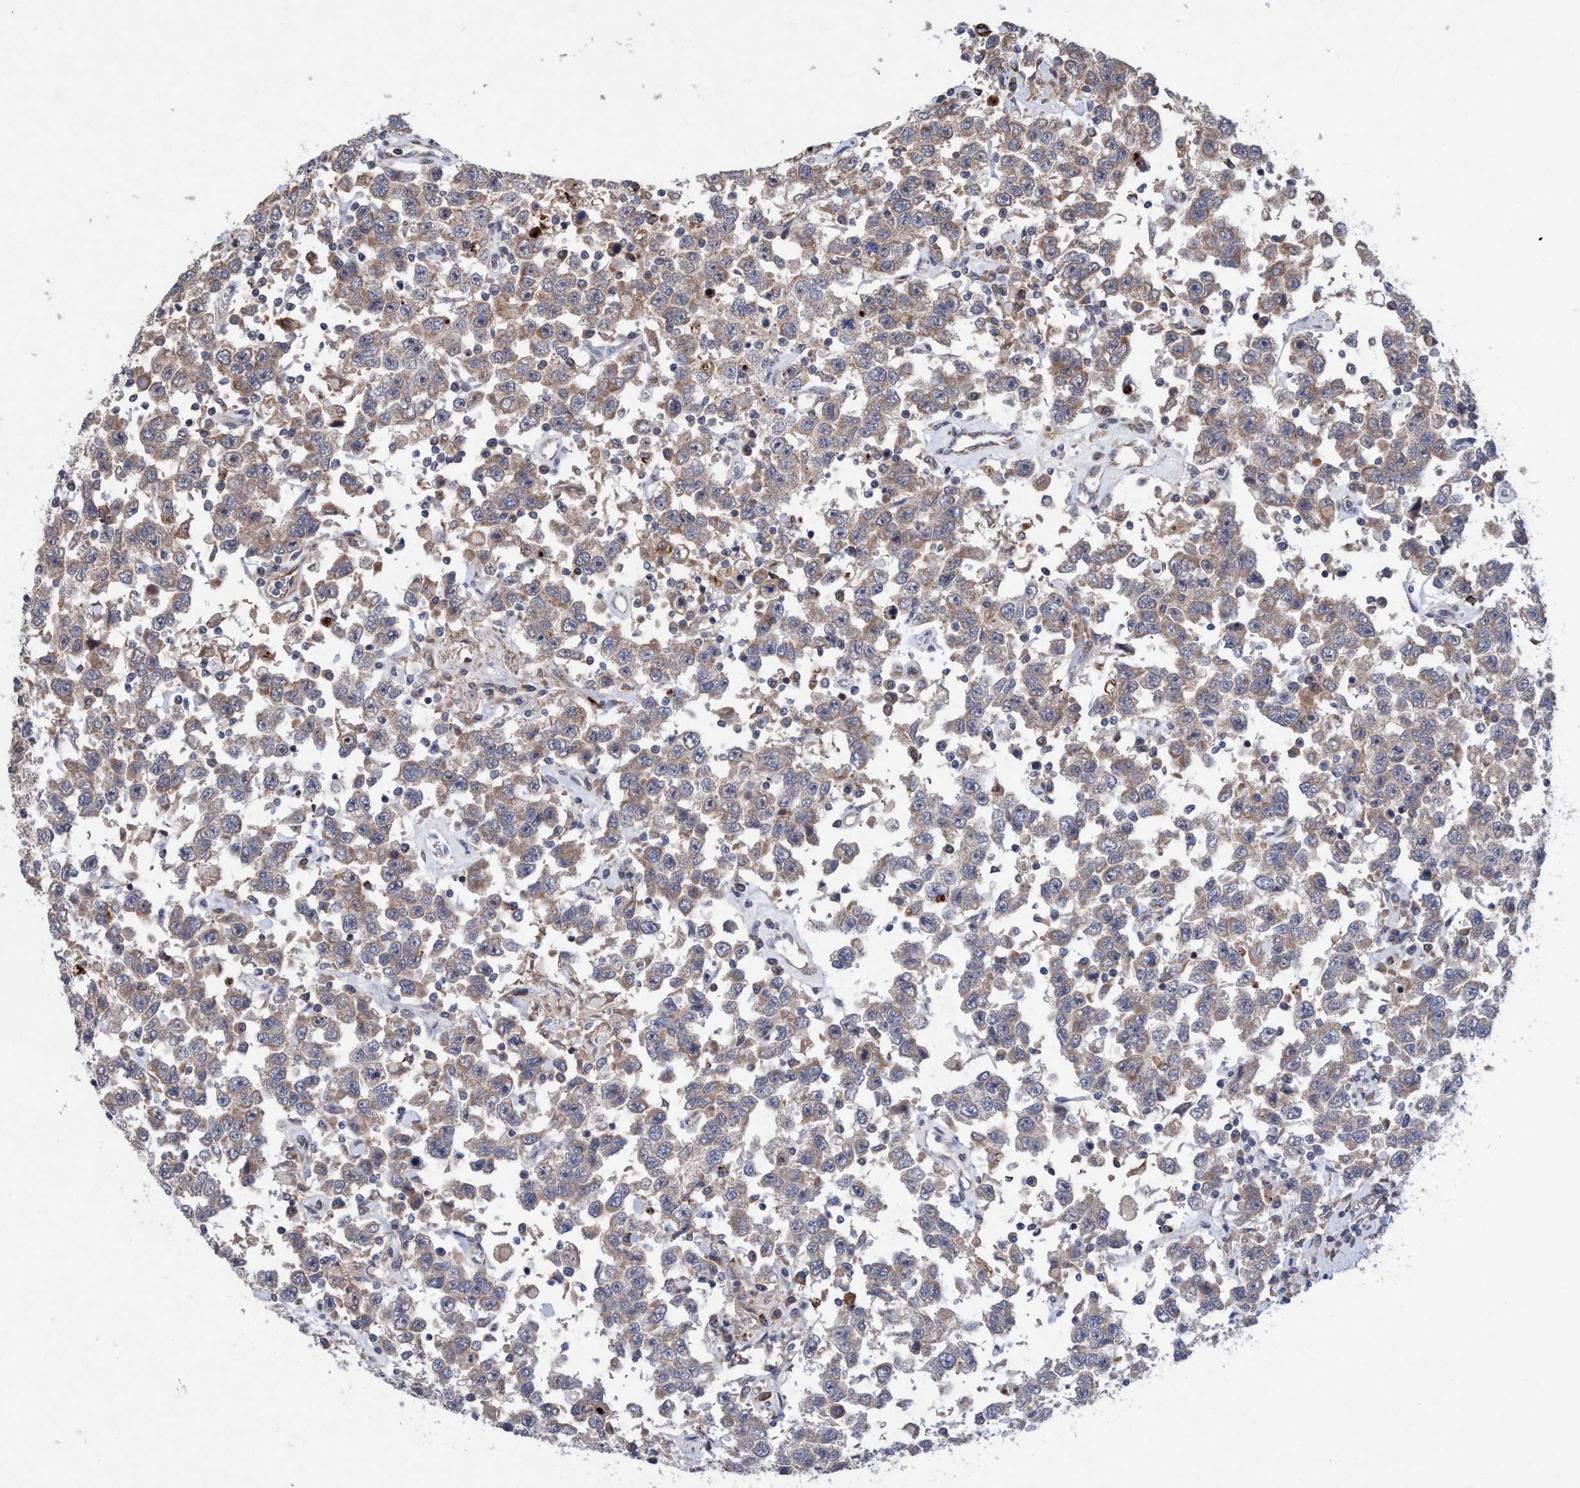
{"staining": {"intensity": "moderate", "quantity": ">75%", "location": "cytoplasmic/membranous"}, "tissue": "testis cancer", "cell_type": "Tumor cells", "image_type": "cancer", "snomed": [{"axis": "morphology", "description": "Seminoma, NOS"}, {"axis": "topography", "description": "Testis"}], "caption": "Moderate cytoplasmic/membranous protein positivity is appreciated in about >75% of tumor cells in testis cancer (seminoma).", "gene": "P2RY14", "patient": {"sex": "male", "age": 41}}